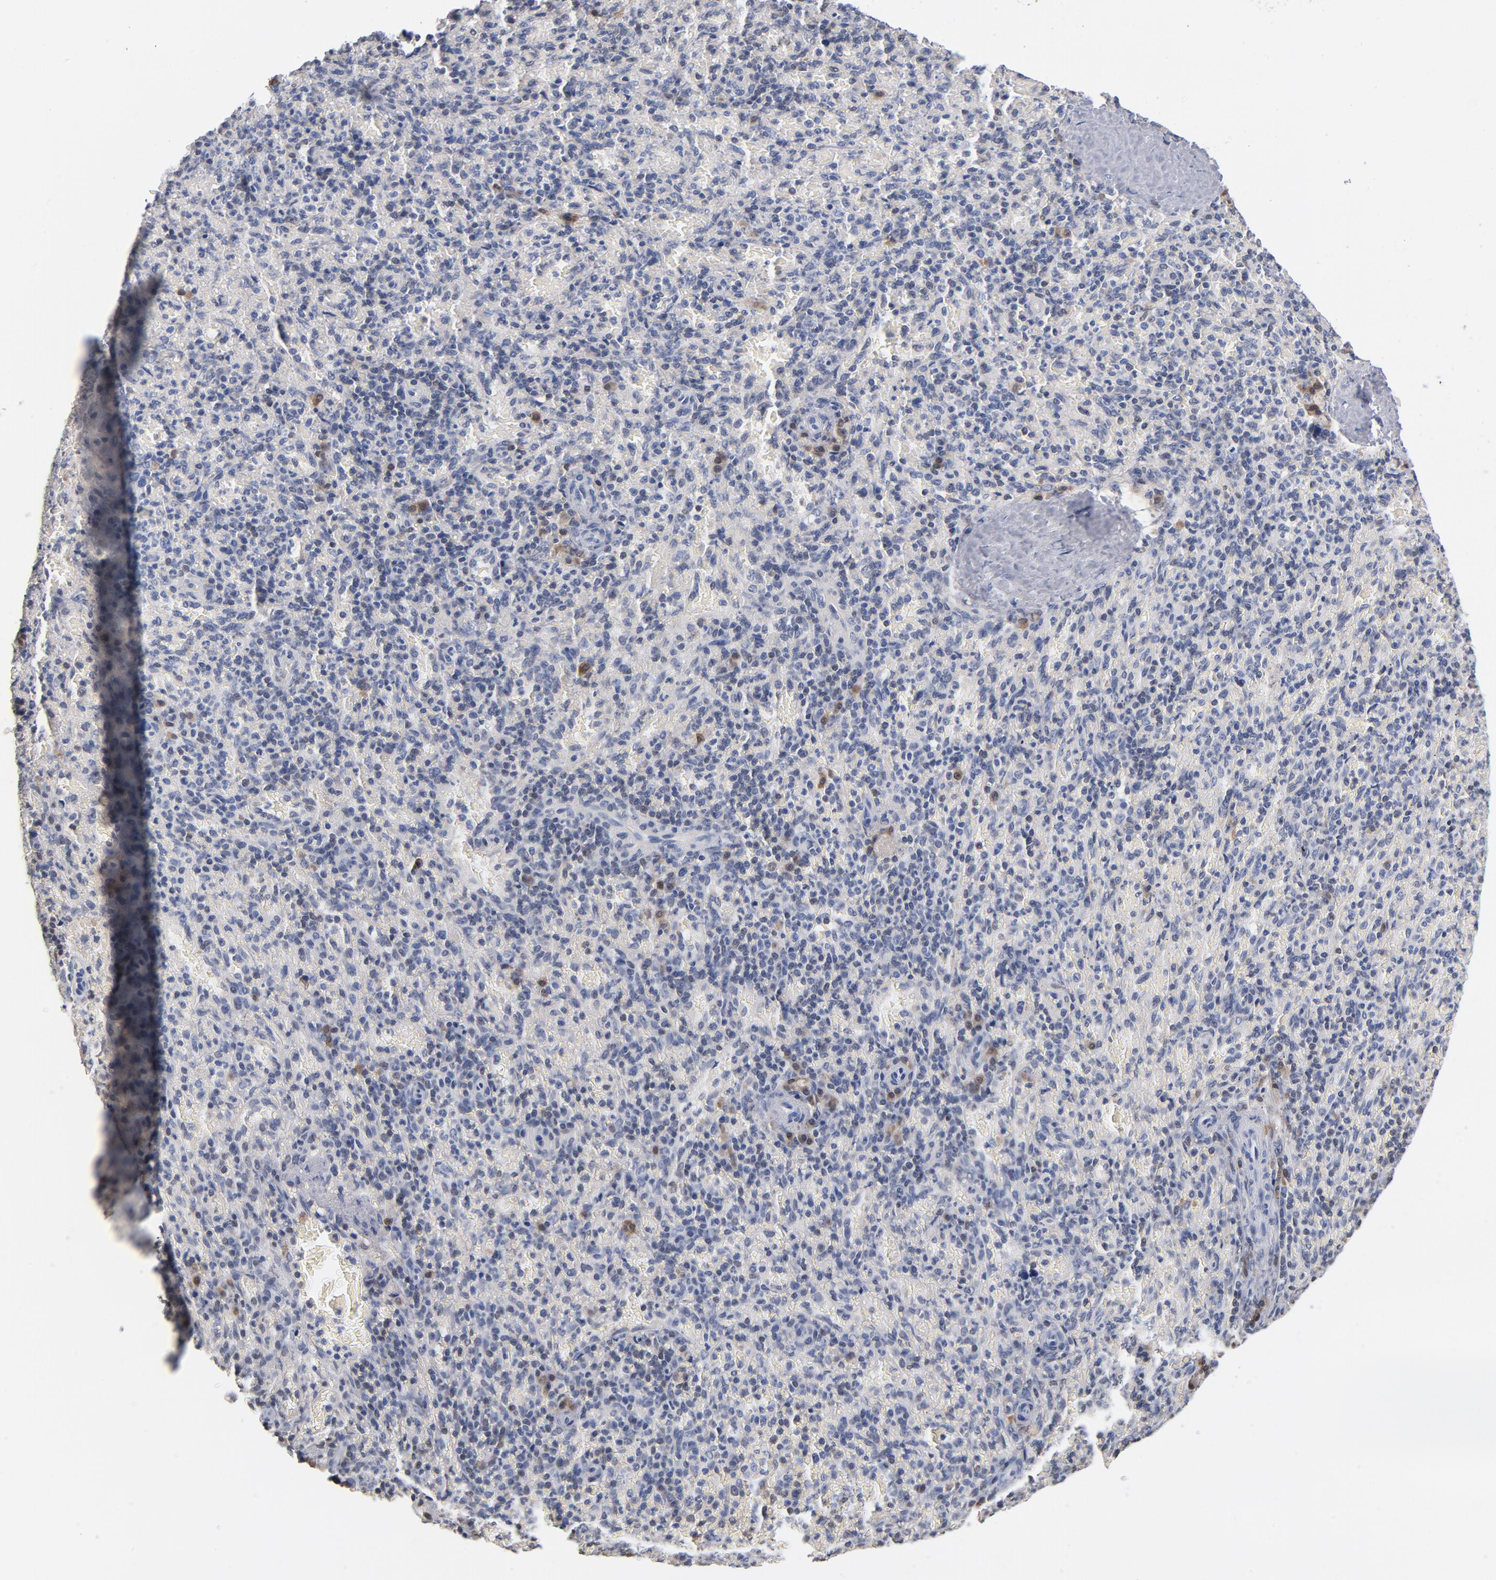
{"staining": {"intensity": "negative", "quantity": "none", "location": "none"}, "tissue": "spleen", "cell_type": "Cells in red pulp", "image_type": "normal", "snomed": [{"axis": "morphology", "description": "Normal tissue, NOS"}, {"axis": "topography", "description": "Spleen"}], "caption": "This is an immunohistochemistry (IHC) image of unremarkable human spleen. There is no staining in cells in red pulp.", "gene": "MIF", "patient": {"sex": "female", "age": 43}}